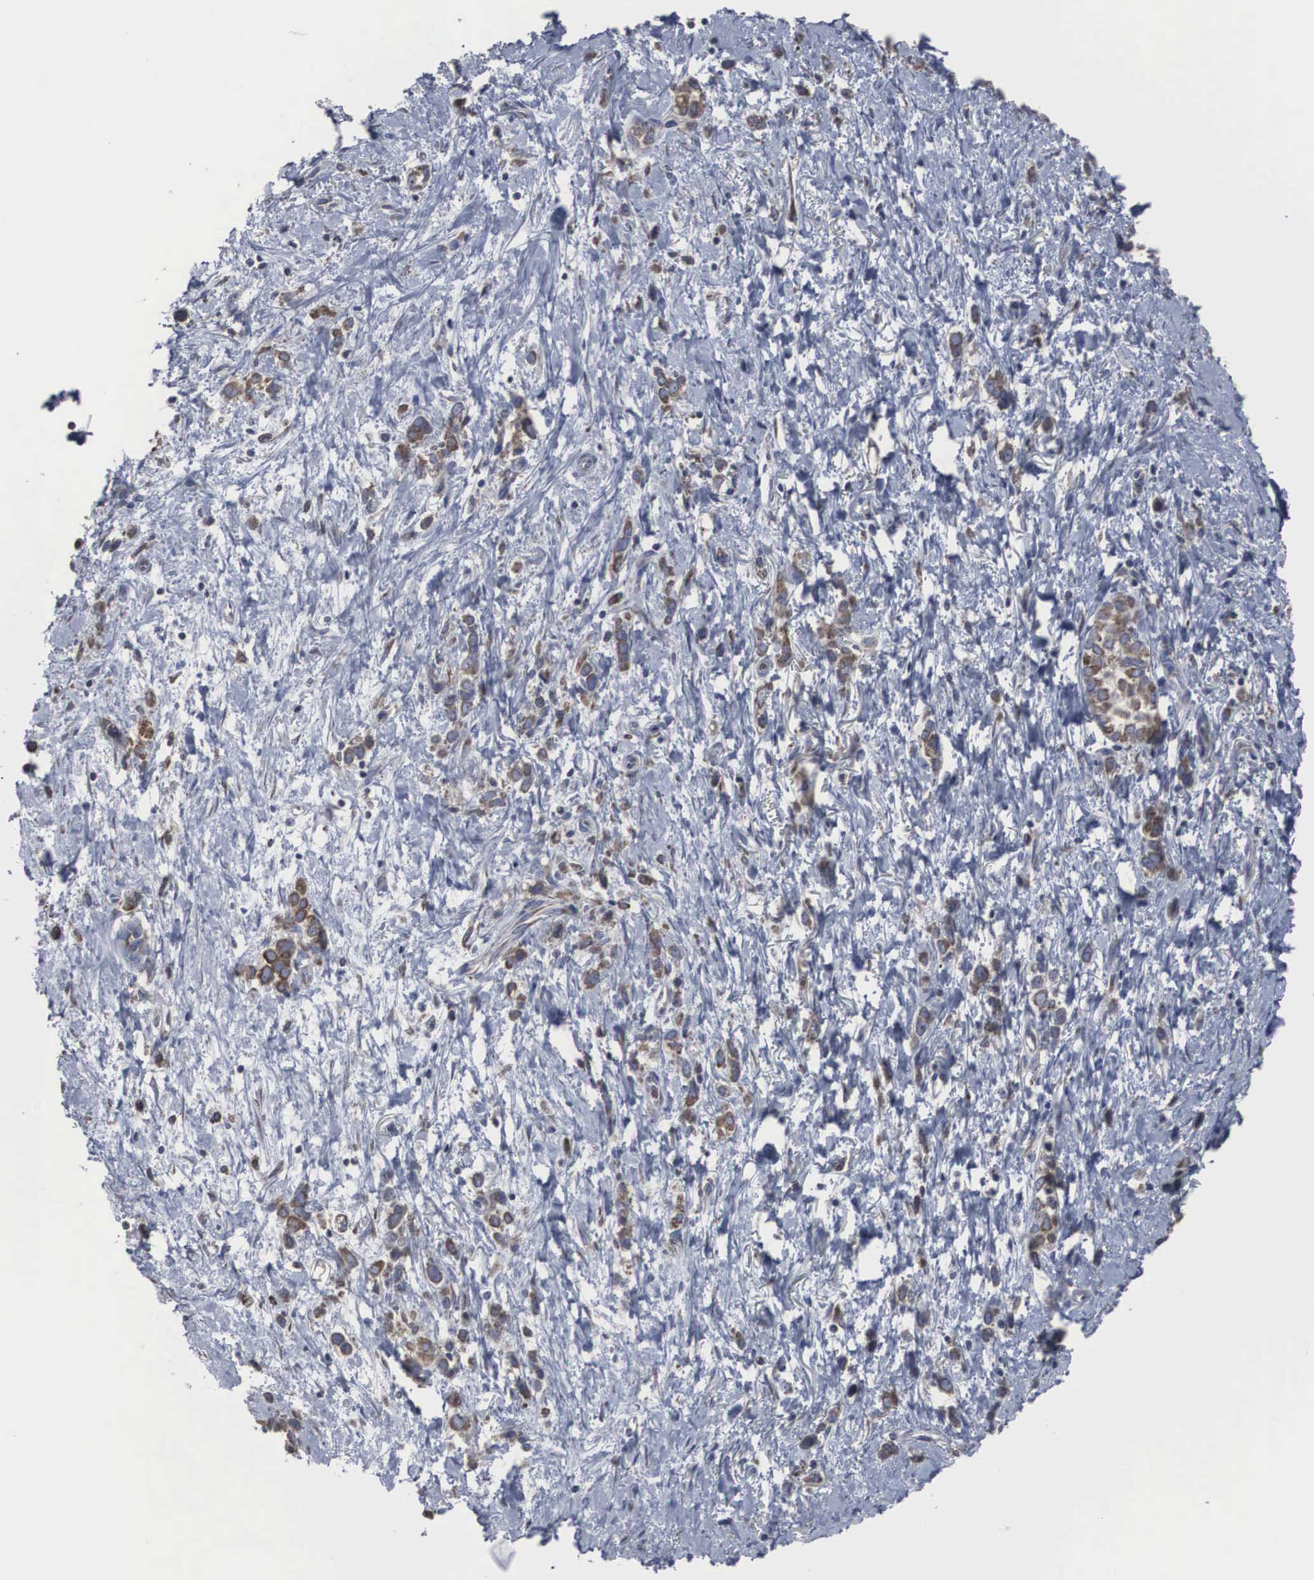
{"staining": {"intensity": "moderate", "quantity": "25%-75%", "location": "cytoplasmic/membranous"}, "tissue": "stomach cancer", "cell_type": "Tumor cells", "image_type": "cancer", "snomed": [{"axis": "morphology", "description": "Adenocarcinoma, NOS"}, {"axis": "topography", "description": "Stomach, upper"}], "caption": "Stomach adenocarcinoma stained for a protein (brown) exhibits moderate cytoplasmic/membranous positive expression in approximately 25%-75% of tumor cells.", "gene": "MIA2", "patient": {"sex": "male", "age": 76}}